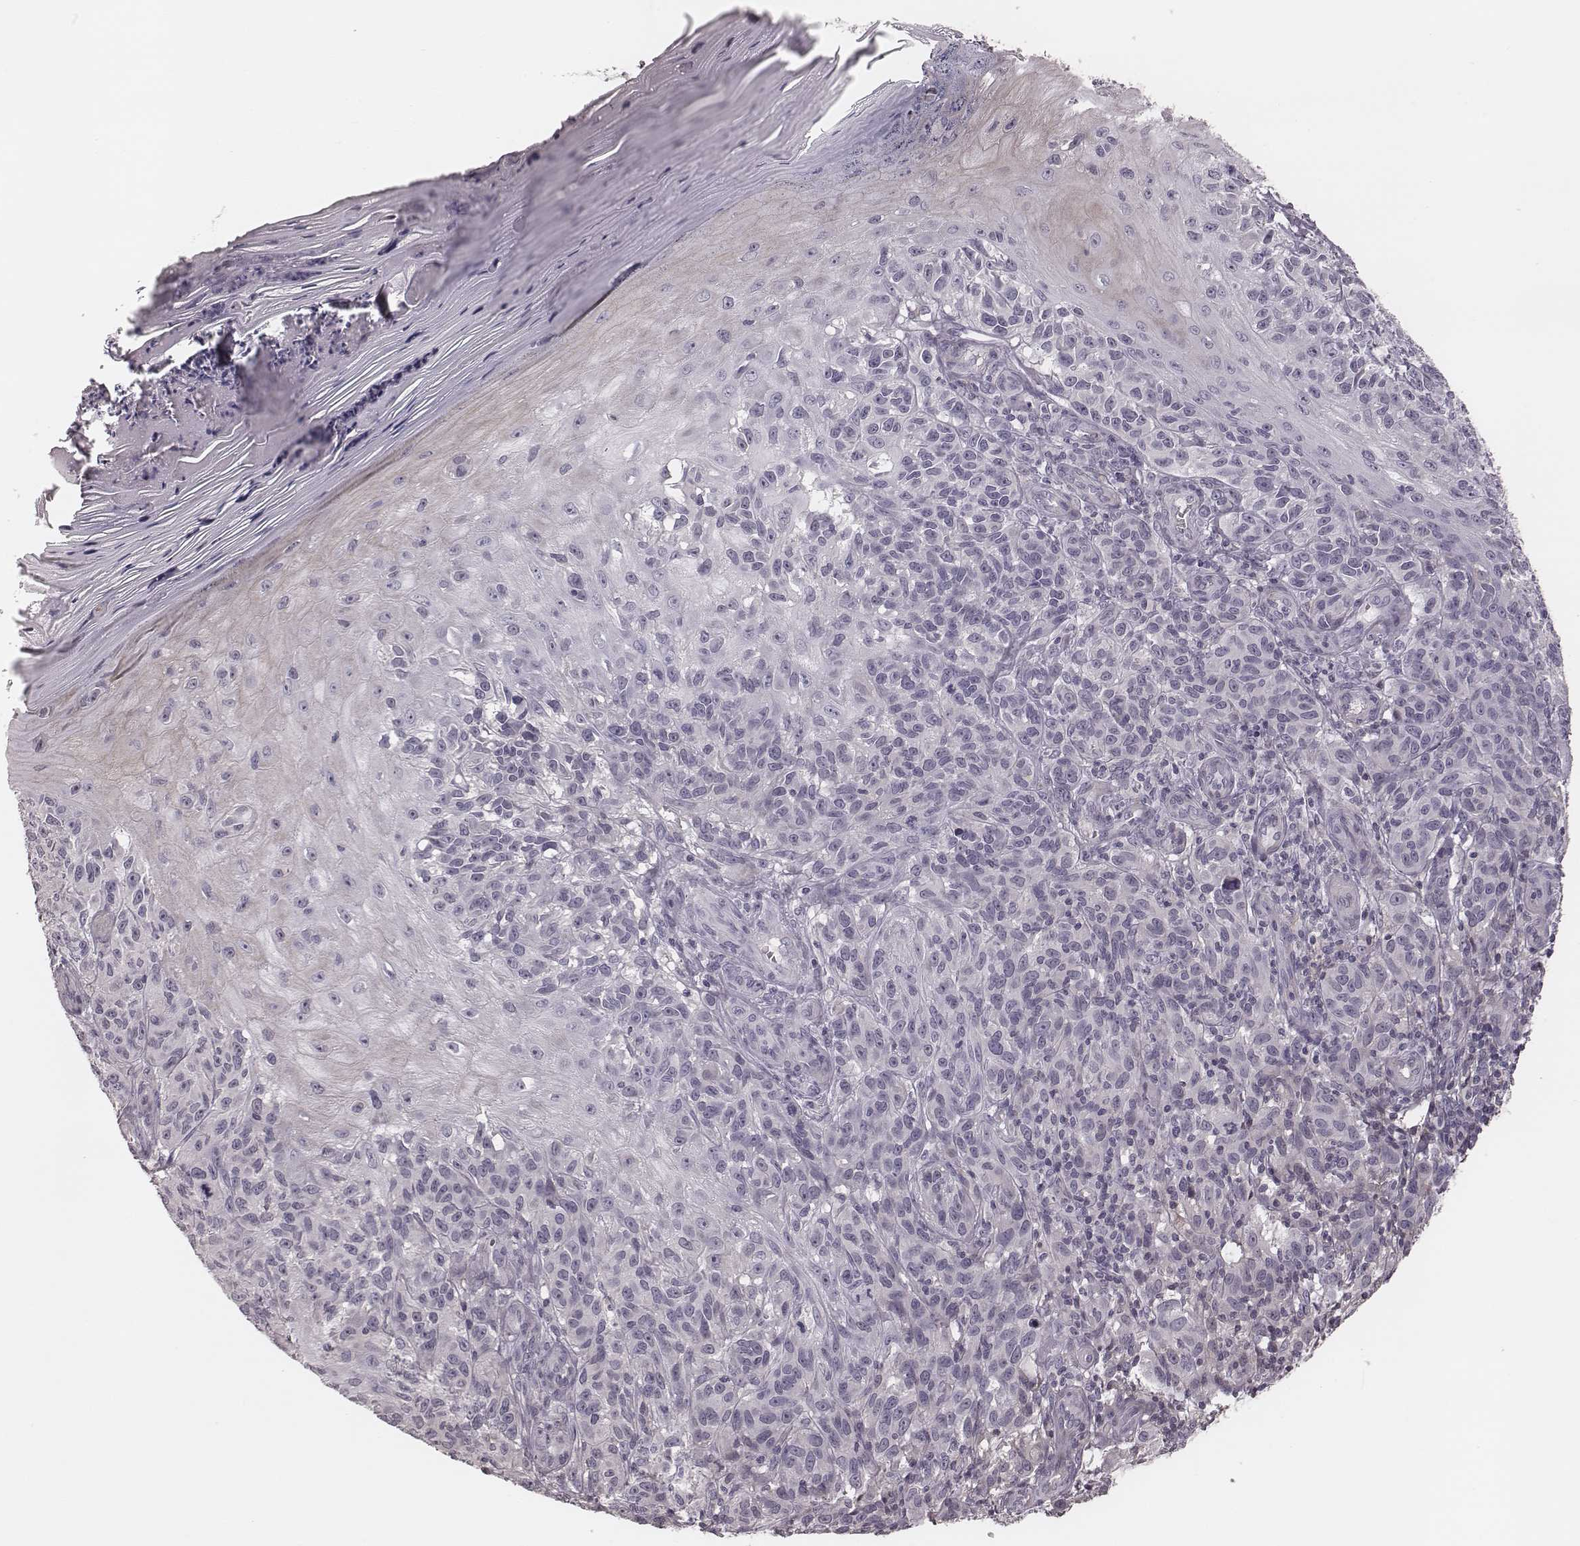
{"staining": {"intensity": "negative", "quantity": "none", "location": "none"}, "tissue": "melanoma", "cell_type": "Tumor cells", "image_type": "cancer", "snomed": [{"axis": "morphology", "description": "Malignant melanoma, NOS"}, {"axis": "topography", "description": "Skin"}], "caption": "This image is of malignant melanoma stained with IHC to label a protein in brown with the nuclei are counter-stained blue. There is no staining in tumor cells.", "gene": "S100Z", "patient": {"sex": "female", "age": 53}}